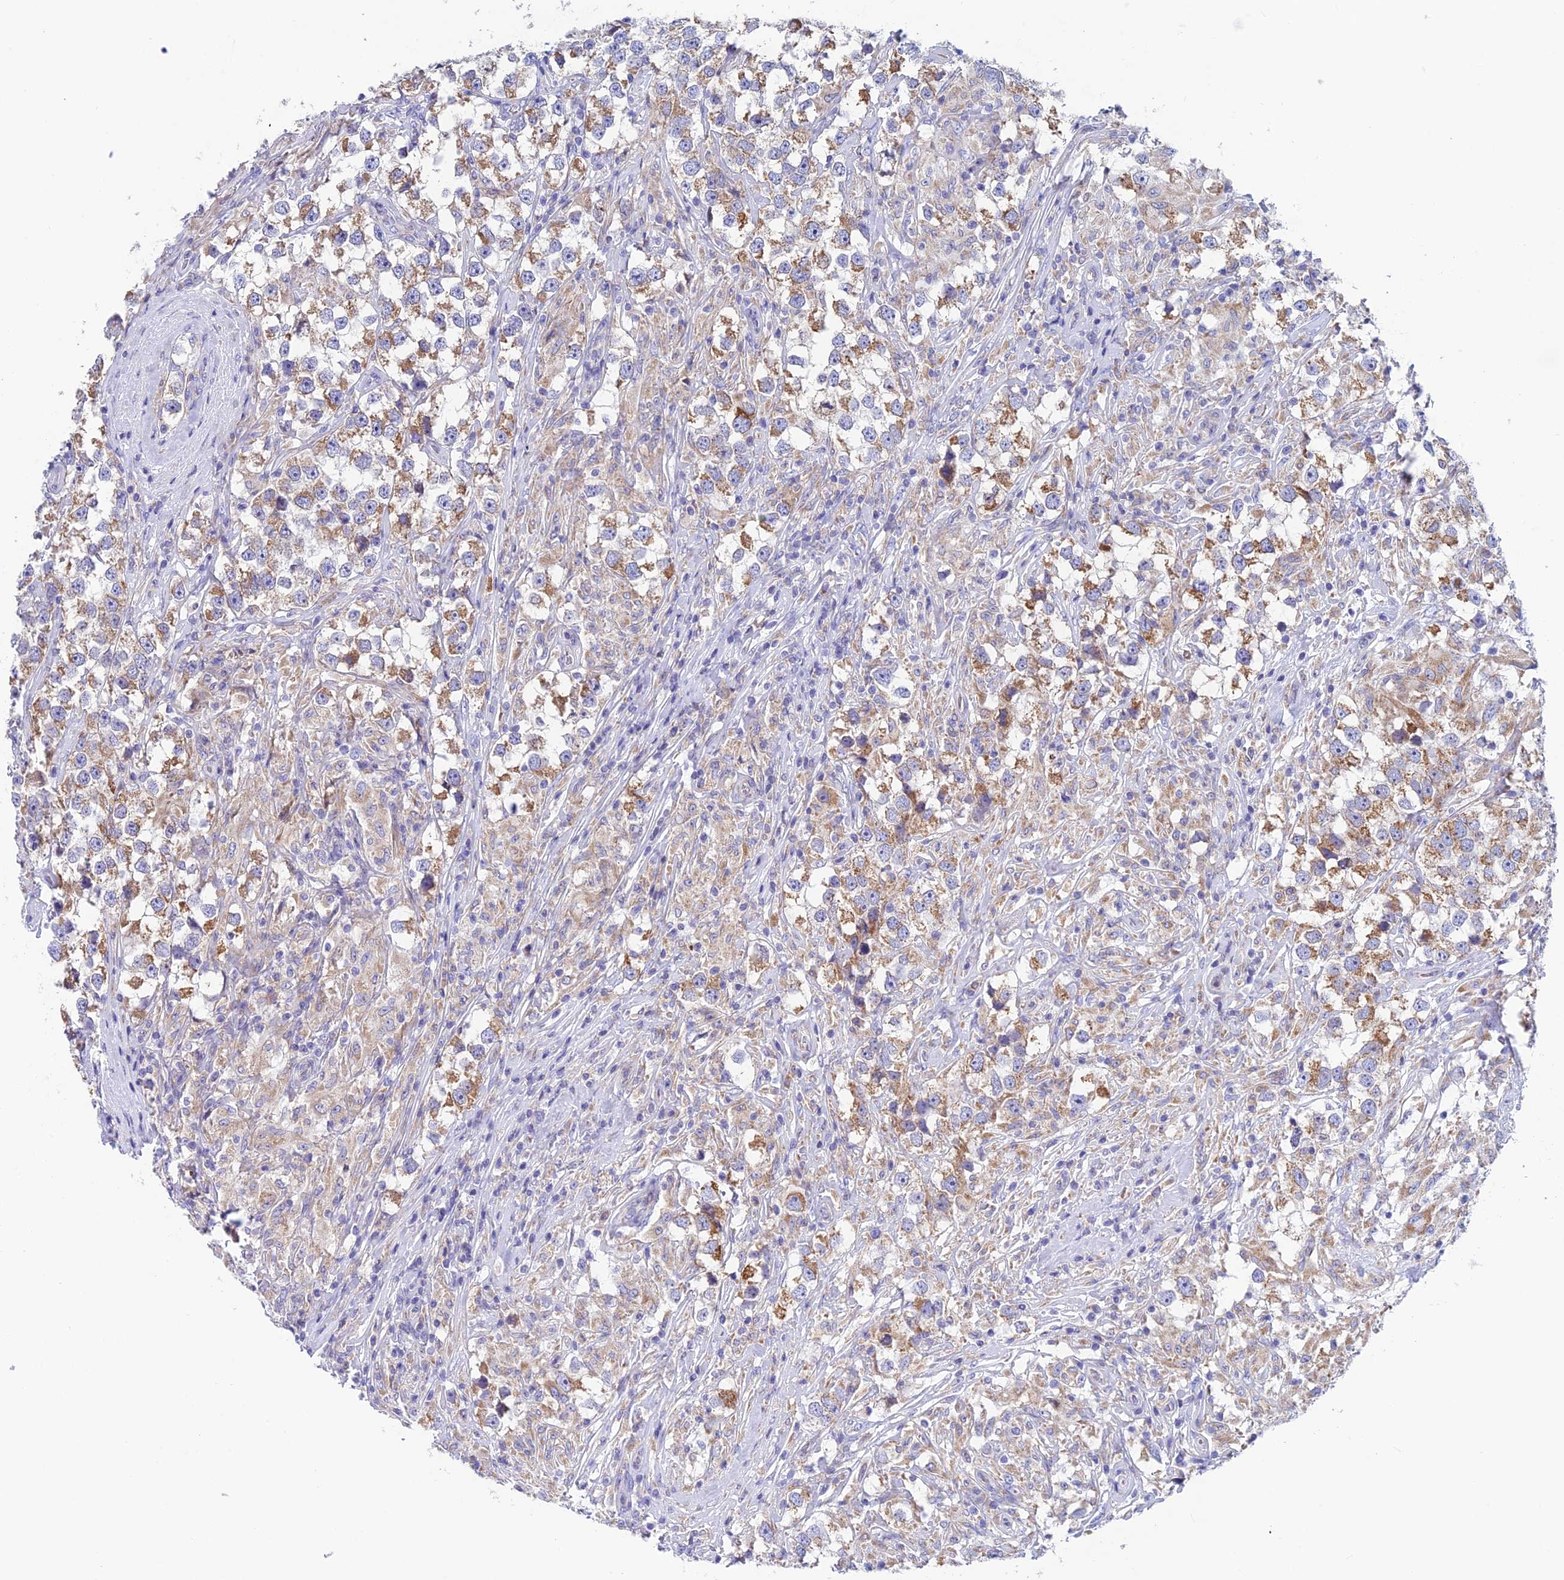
{"staining": {"intensity": "weak", "quantity": "25%-75%", "location": "cytoplasmic/membranous"}, "tissue": "testis cancer", "cell_type": "Tumor cells", "image_type": "cancer", "snomed": [{"axis": "morphology", "description": "Seminoma, NOS"}, {"axis": "topography", "description": "Testis"}], "caption": "Brown immunohistochemical staining in human testis cancer (seminoma) reveals weak cytoplasmic/membranous staining in about 25%-75% of tumor cells.", "gene": "REEP4", "patient": {"sex": "male", "age": 46}}